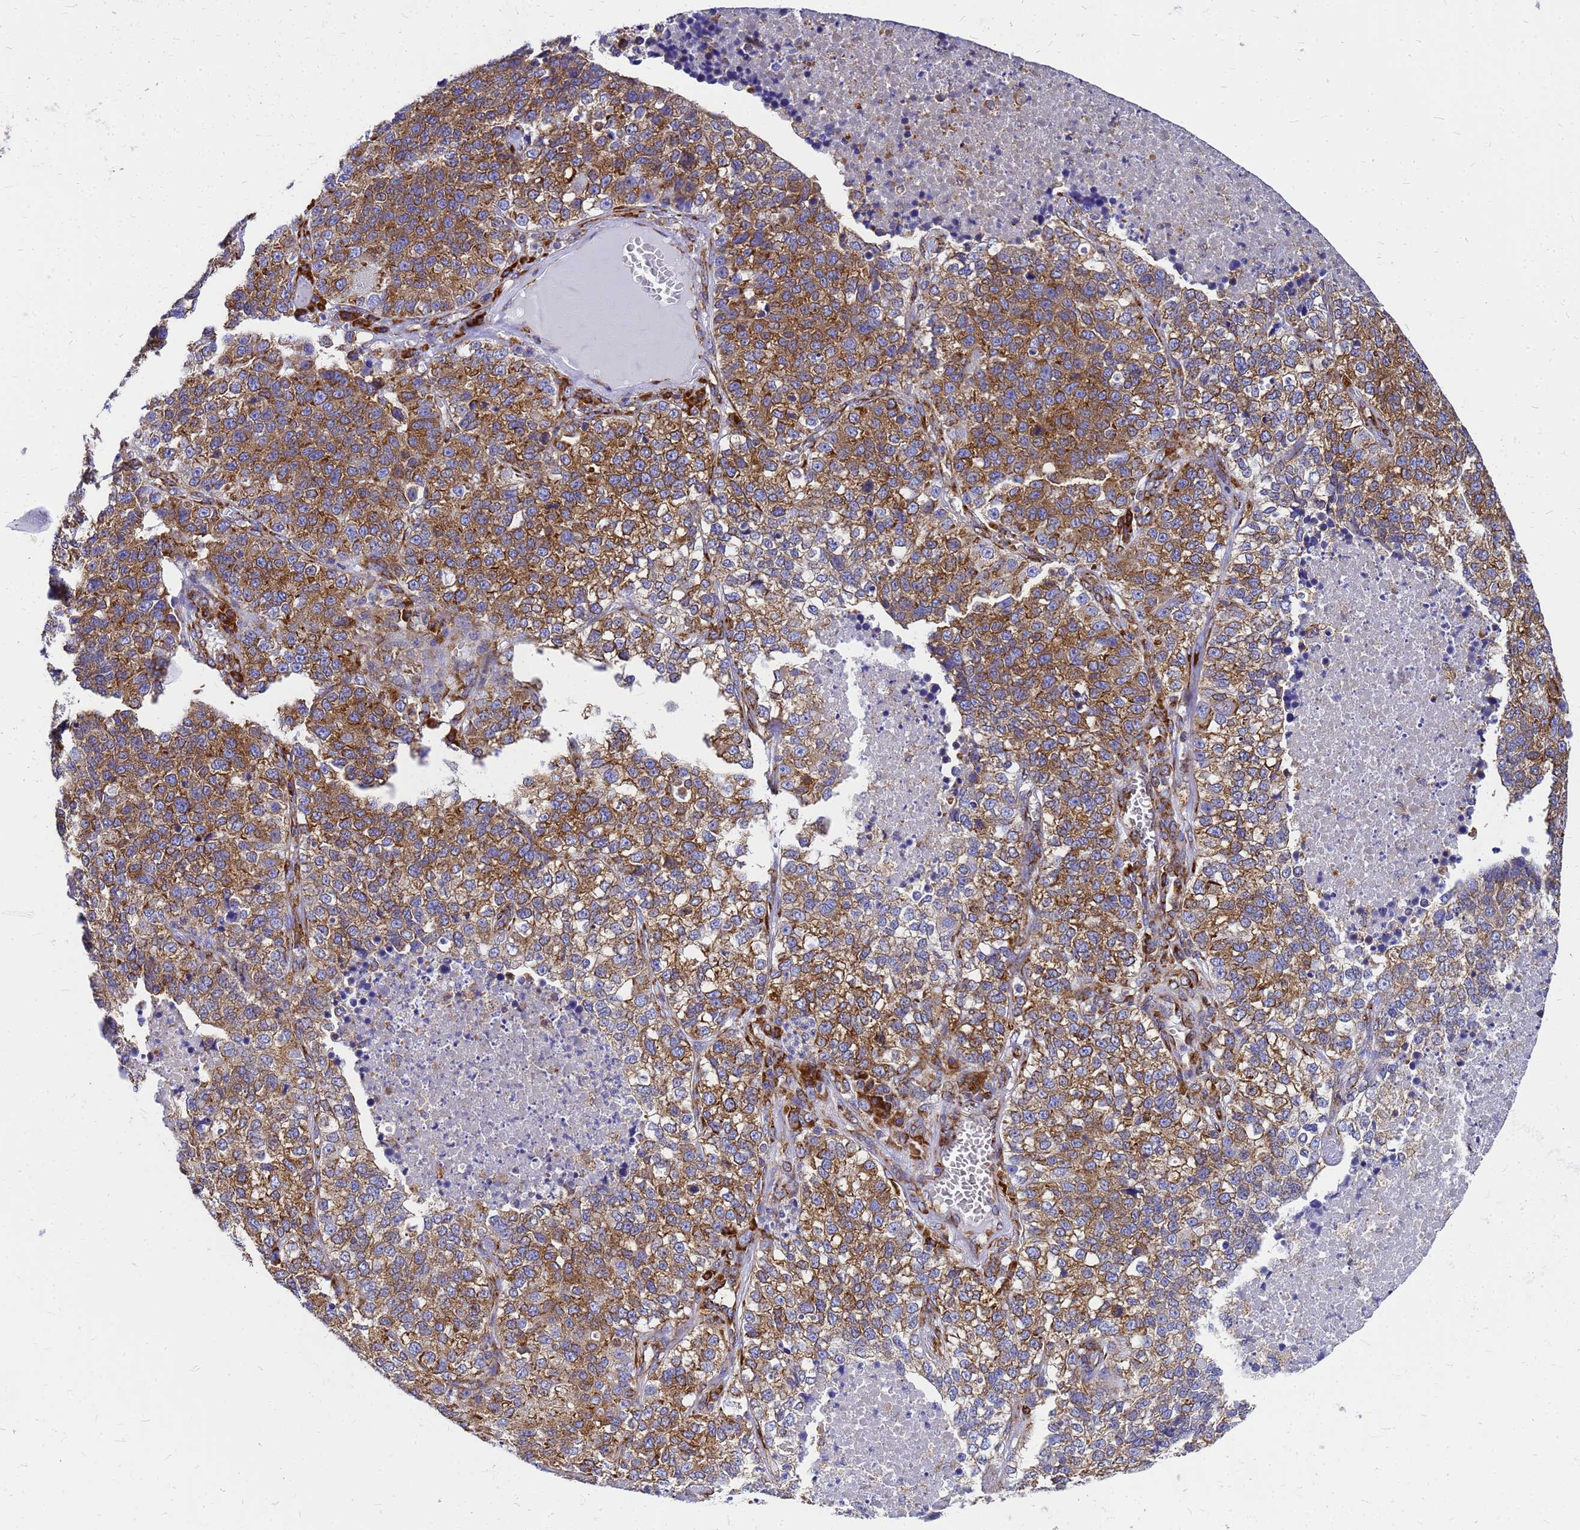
{"staining": {"intensity": "moderate", "quantity": ">75%", "location": "cytoplasmic/membranous"}, "tissue": "lung cancer", "cell_type": "Tumor cells", "image_type": "cancer", "snomed": [{"axis": "morphology", "description": "Adenocarcinoma, NOS"}, {"axis": "topography", "description": "Lung"}], "caption": "Immunohistochemistry photomicrograph of human lung cancer (adenocarcinoma) stained for a protein (brown), which reveals medium levels of moderate cytoplasmic/membranous staining in approximately >75% of tumor cells.", "gene": "EEF1D", "patient": {"sex": "male", "age": 49}}